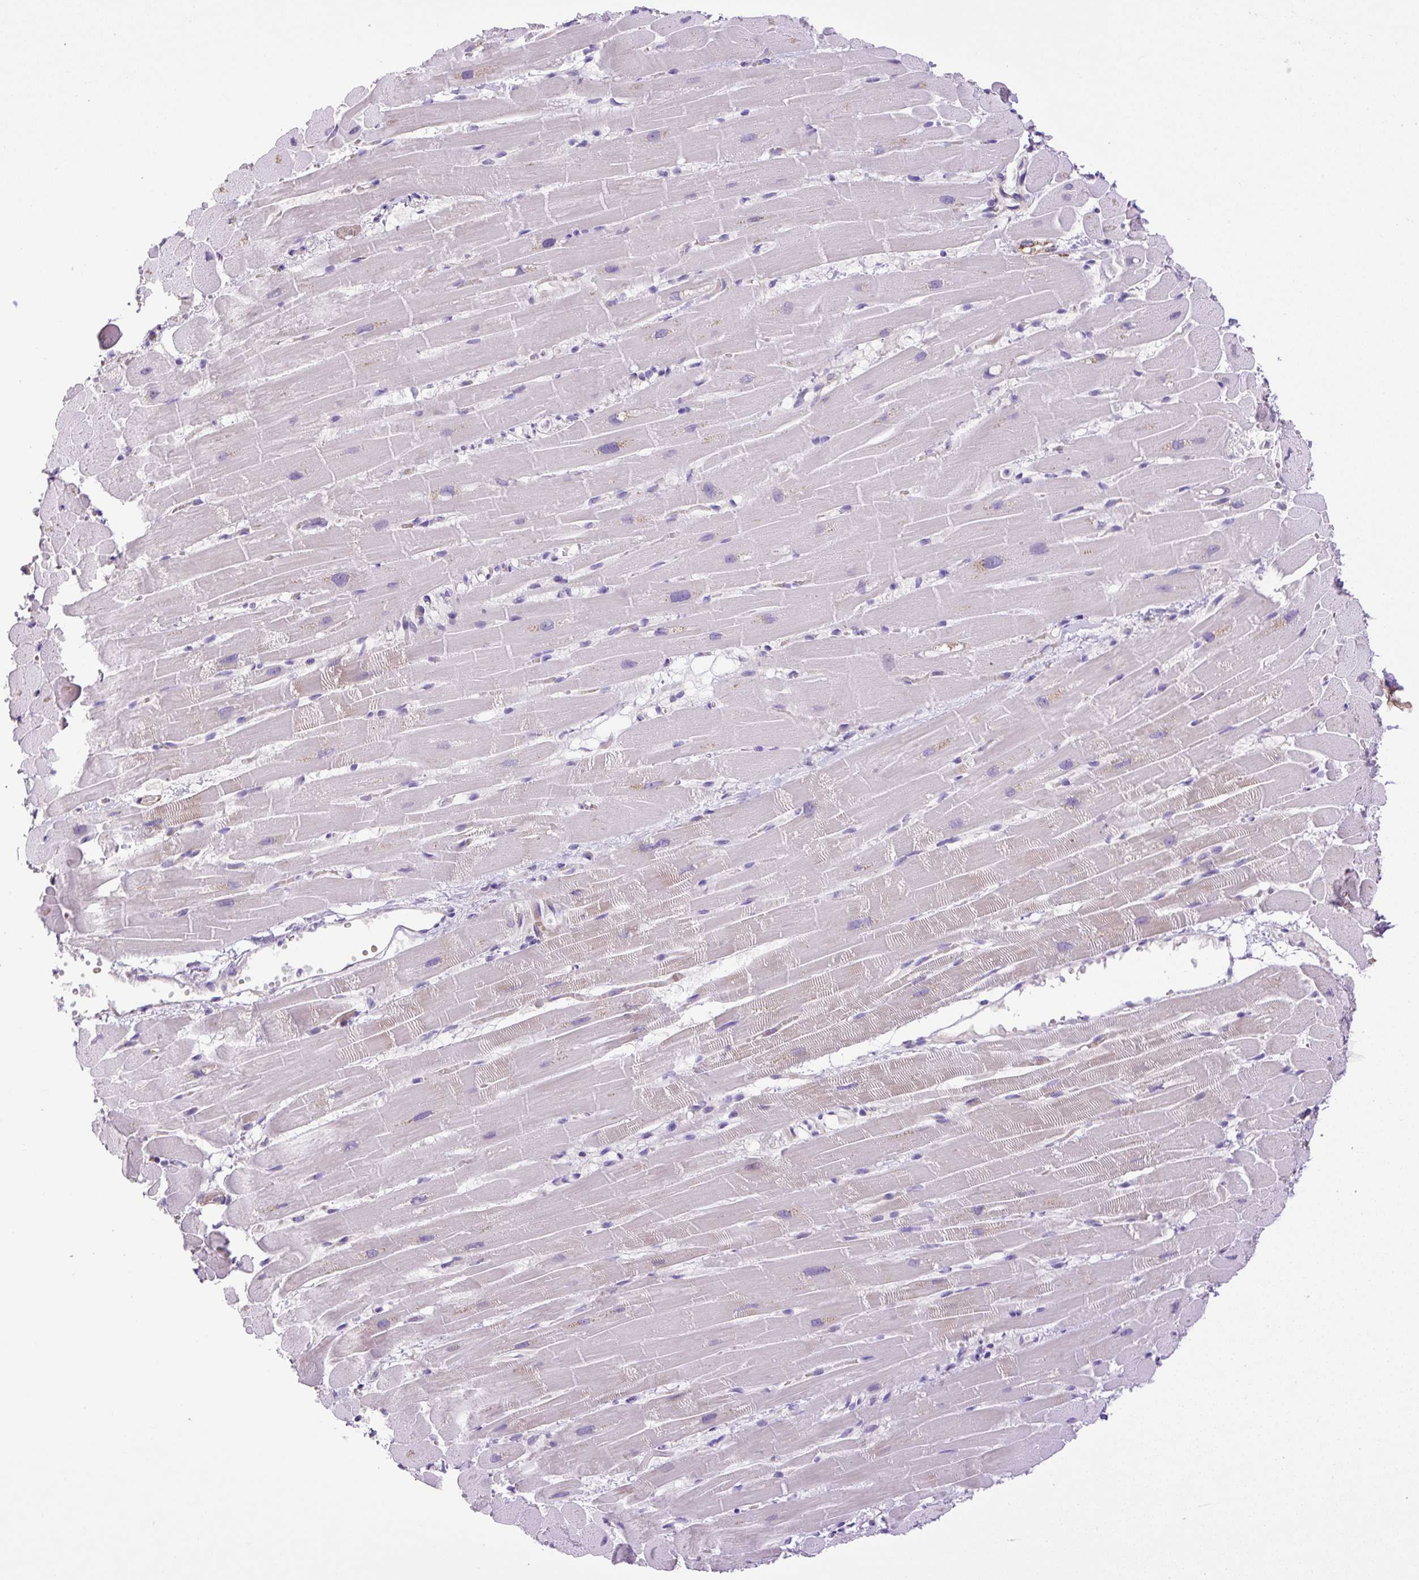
{"staining": {"intensity": "negative", "quantity": "none", "location": "none"}, "tissue": "heart muscle", "cell_type": "Cardiomyocytes", "image_type": "normal", "snomed": [{"axis": "morphology", "description": "Normal tissue, NOS"}, {"axis": "topography", "description": "Heart"}], "caption": "DAB immunohistochemical staining of unremarkable heart muscle demonstrates no significant staining in cardiomyocytes.", "gene": "VWA7", "patient": {"sex": "male", "age": 37}}